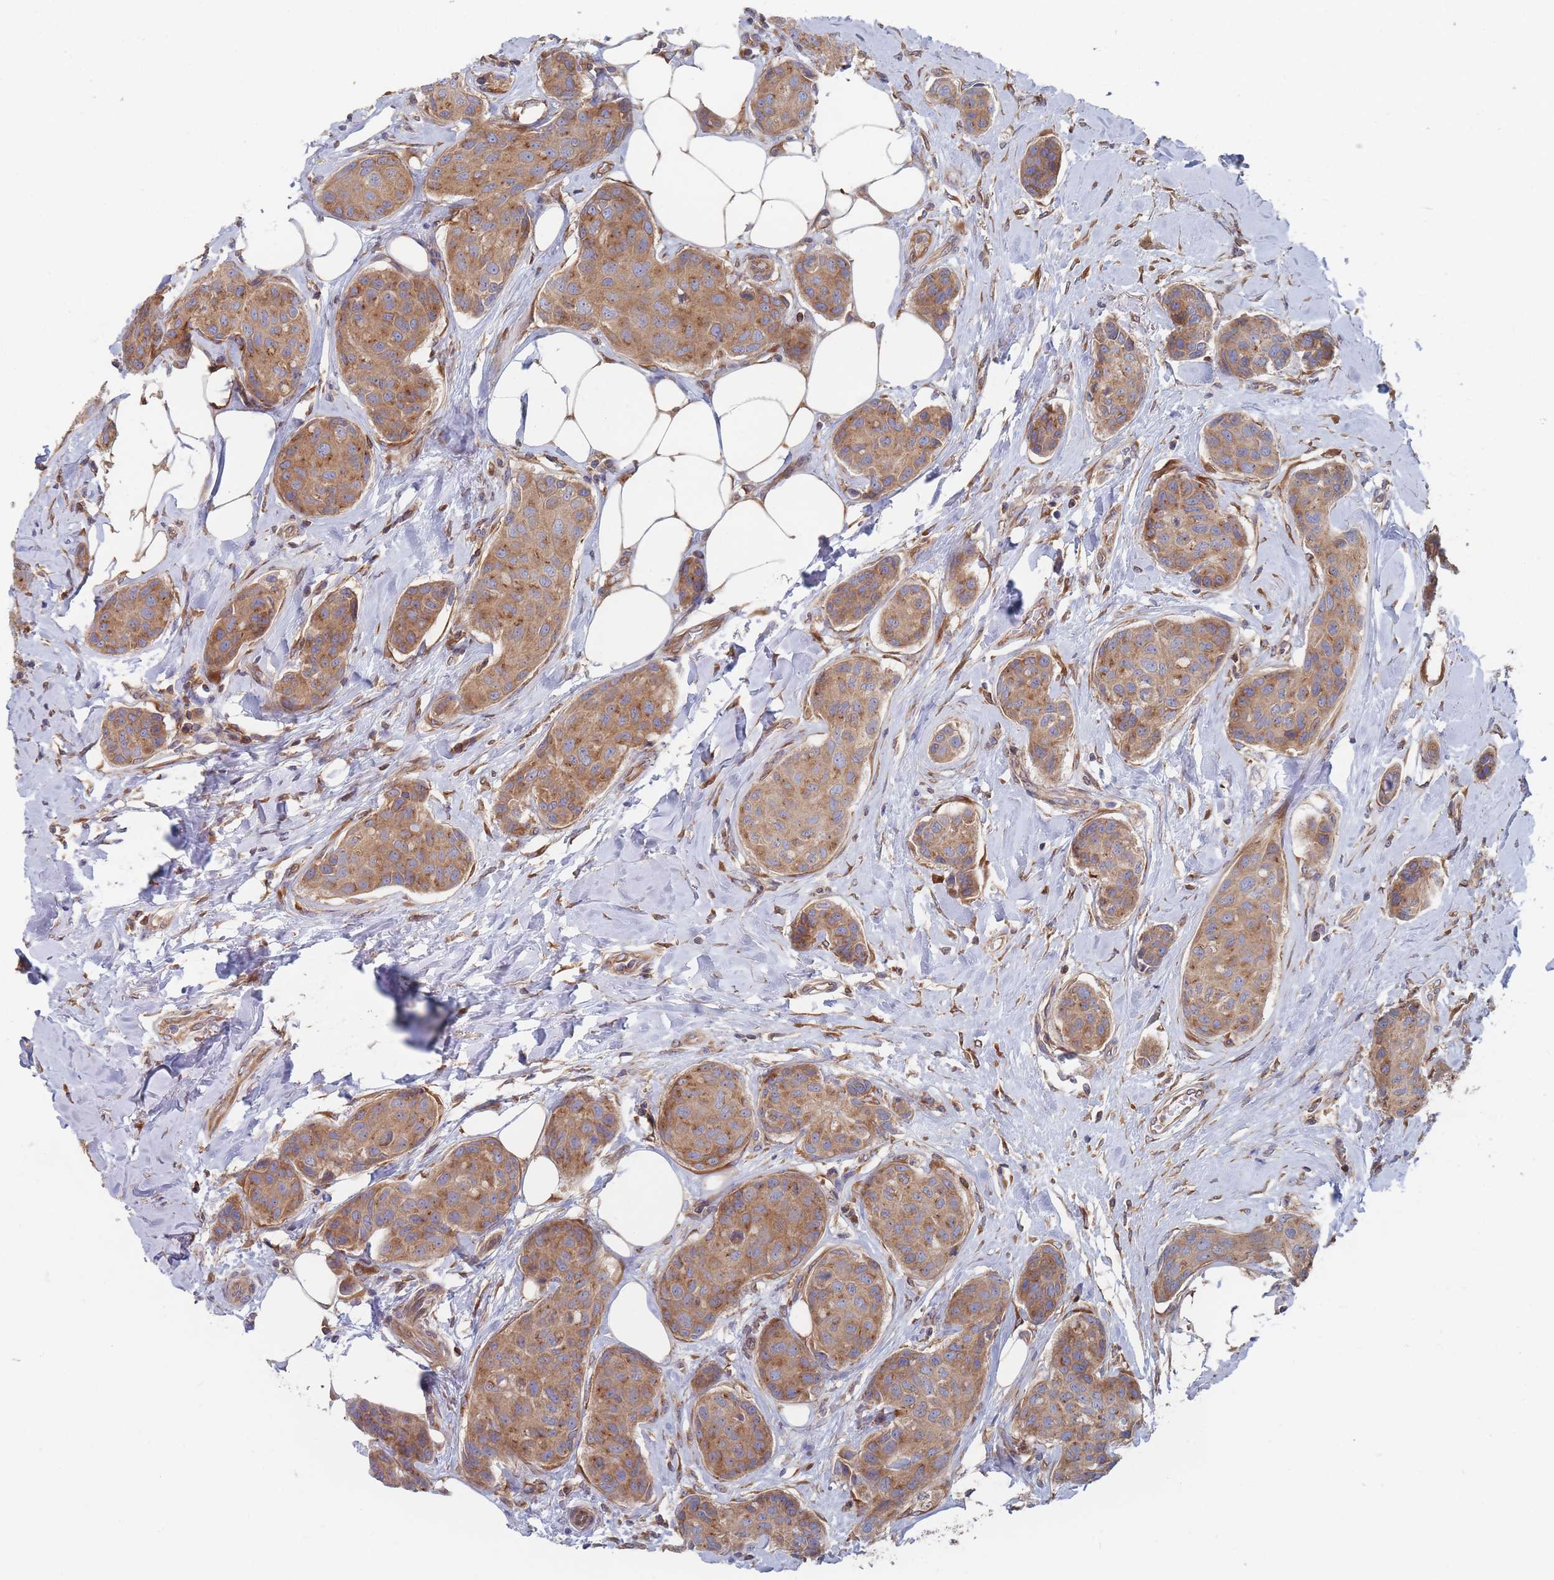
{"staining": {"intensity": "moderate", "quantity": ">75%", "location": "cytoplasmic/membranous"}, "tissue": "breast cancer", "cell_type": "Tumor cells", "image_type": "cancer", "snomed": [{"axis": "morphology", "description": "Duct carcinoma"}, {"axis": "topography", "description": "Breast"}, {"axis": "topography", "description": "Lymph node"}], "caption": "Protein expression analysis of human breast cancer (invasive ductal carcinoma) reveals moderate cytoplasmic/membranous expression in approximately >75% of tumor cells.", "gene": "KDSR", "patient": {"sex": "female", "age": 80}}